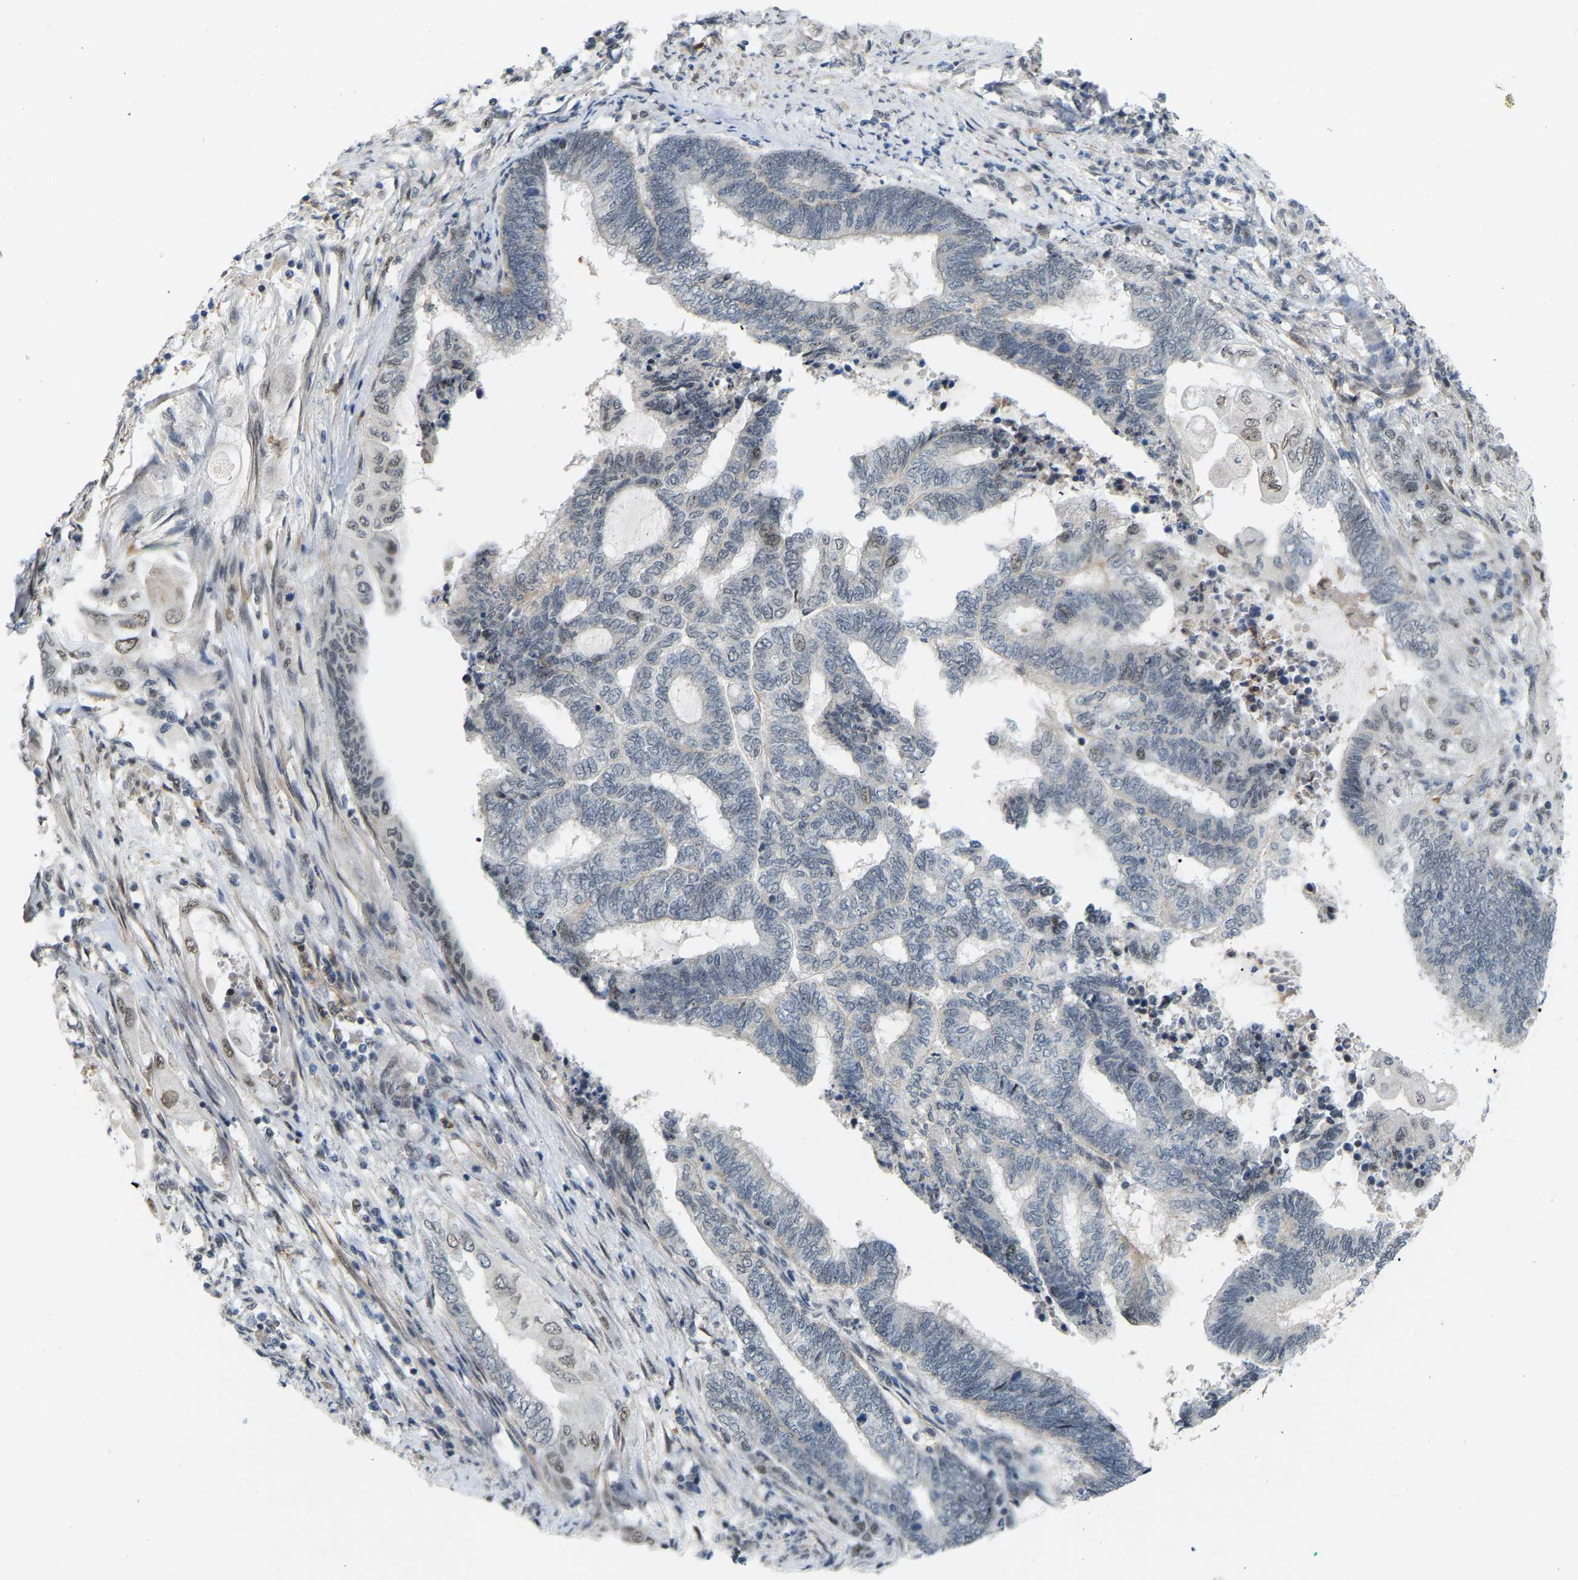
{"staining": {"intensity": "negative", "quantity": "none", "location": "none"}, "tissue": "endometrial cancer", "cell_type": "Tumor cells", "image_type": "cancer", "snomed": [{"axis": "morphology", "description": "Adenocarcinoma, NOS"}, {"axis": "topography", "description": "Uterus"}, {"axis": "topography", "description": "Endometrium"}], "caption": "Immunohistochemical staining of endometrial cancer shows no significant positivity in tumor cells.", "gene": "CROT", "patient": {"sex": "female", "age": 70}}